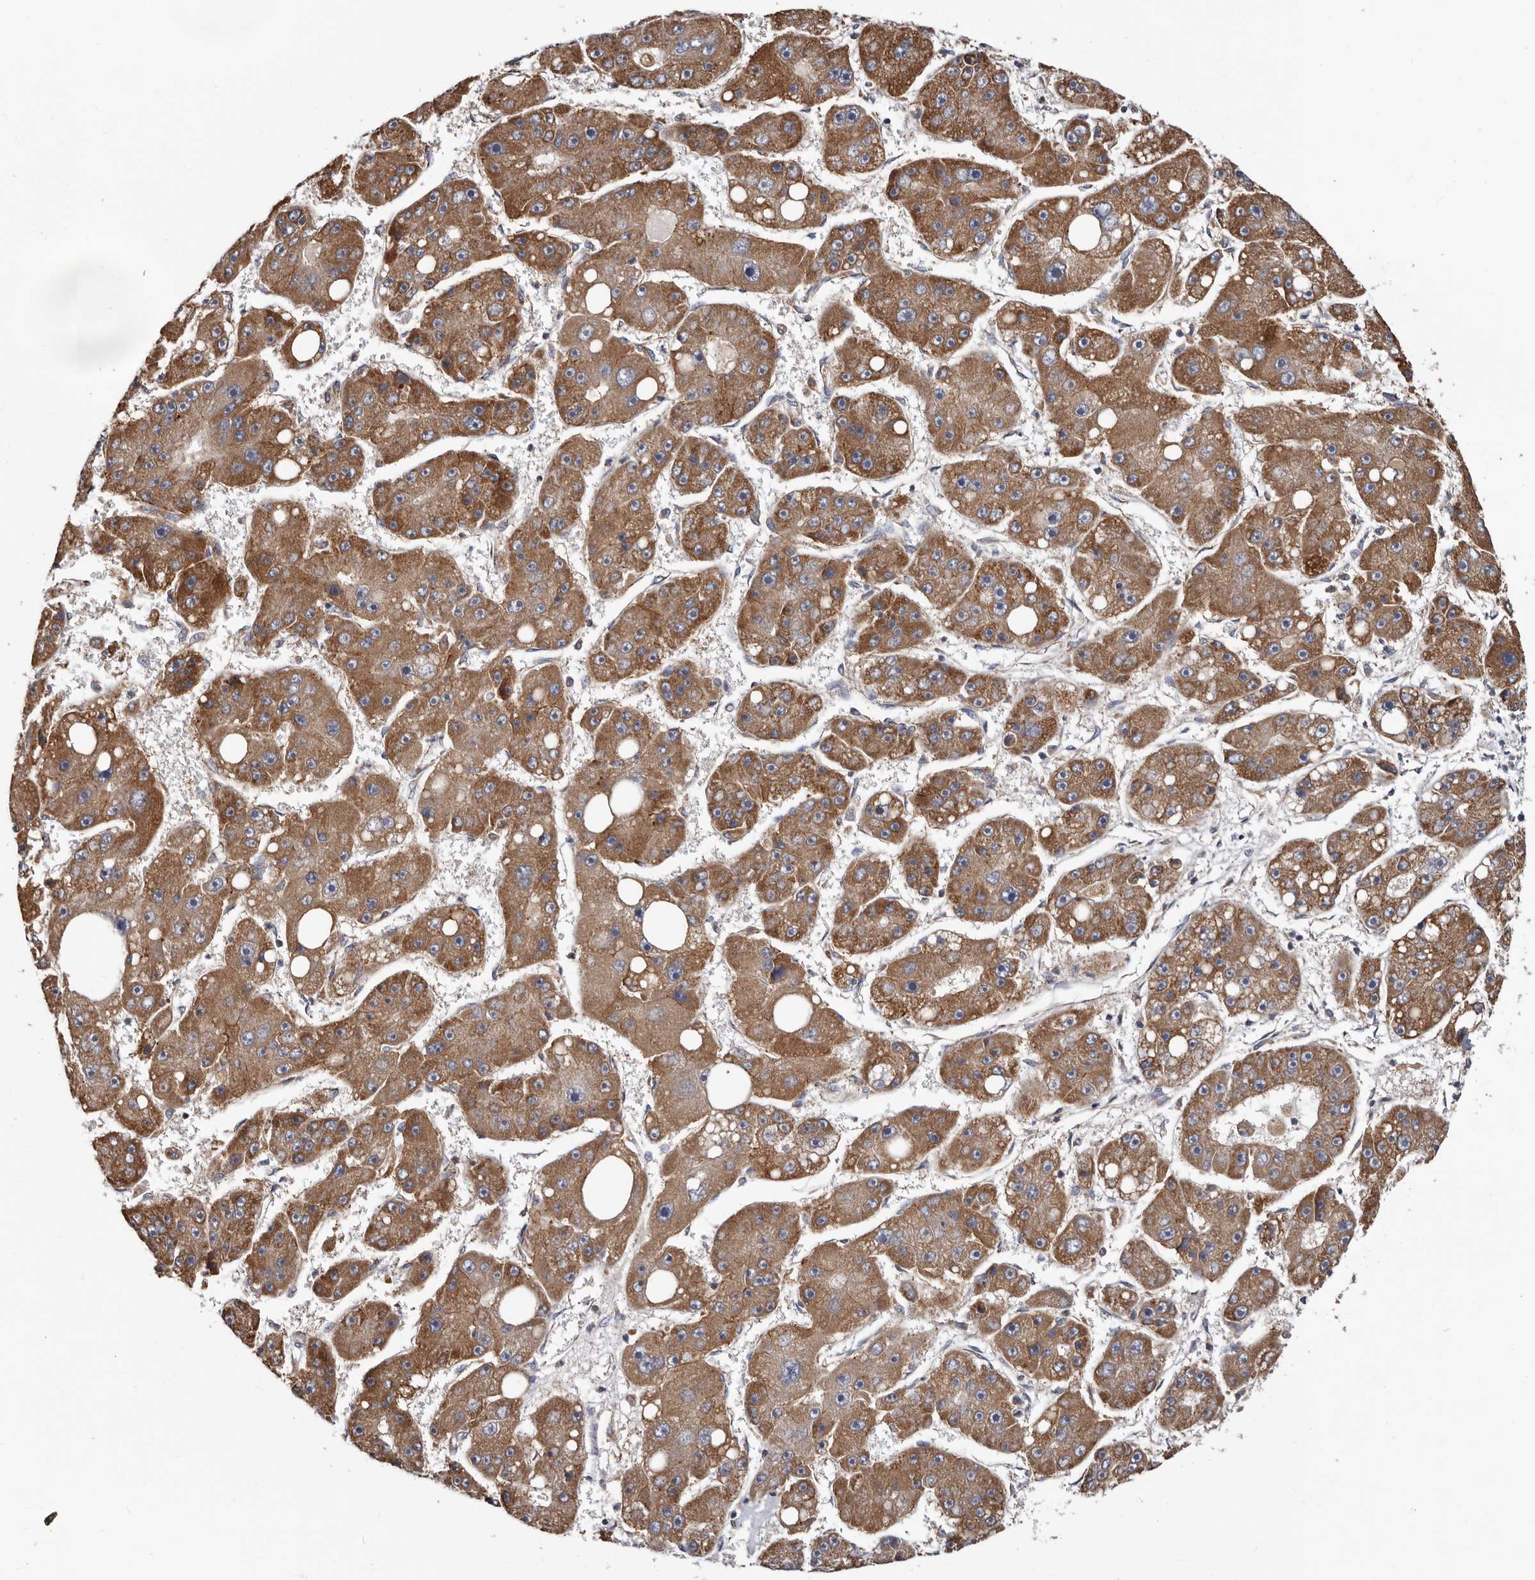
{"staining": {"intensity": "strong", "quantity": ">75%", "location": "cytoplasmic/membranous"}, "tissue": "liver cancer", "cell_type": "Tumor cells", "image_type": "cancer", "snomed": [{"axis": "morphology", "description": "Carcinoma, Hepatocellular, NOS"}, {"axis": "topography", "description": "Liver"}], "caption": "Immunohistochemical staining of hepatocellular carcinoma (liver) demonstrates strong cytoplasmic/membranous protein positivity in approximately >75% of tumor cells.", "gene": "MRPL18", "patient": {"sex": "female", "age": 61}}